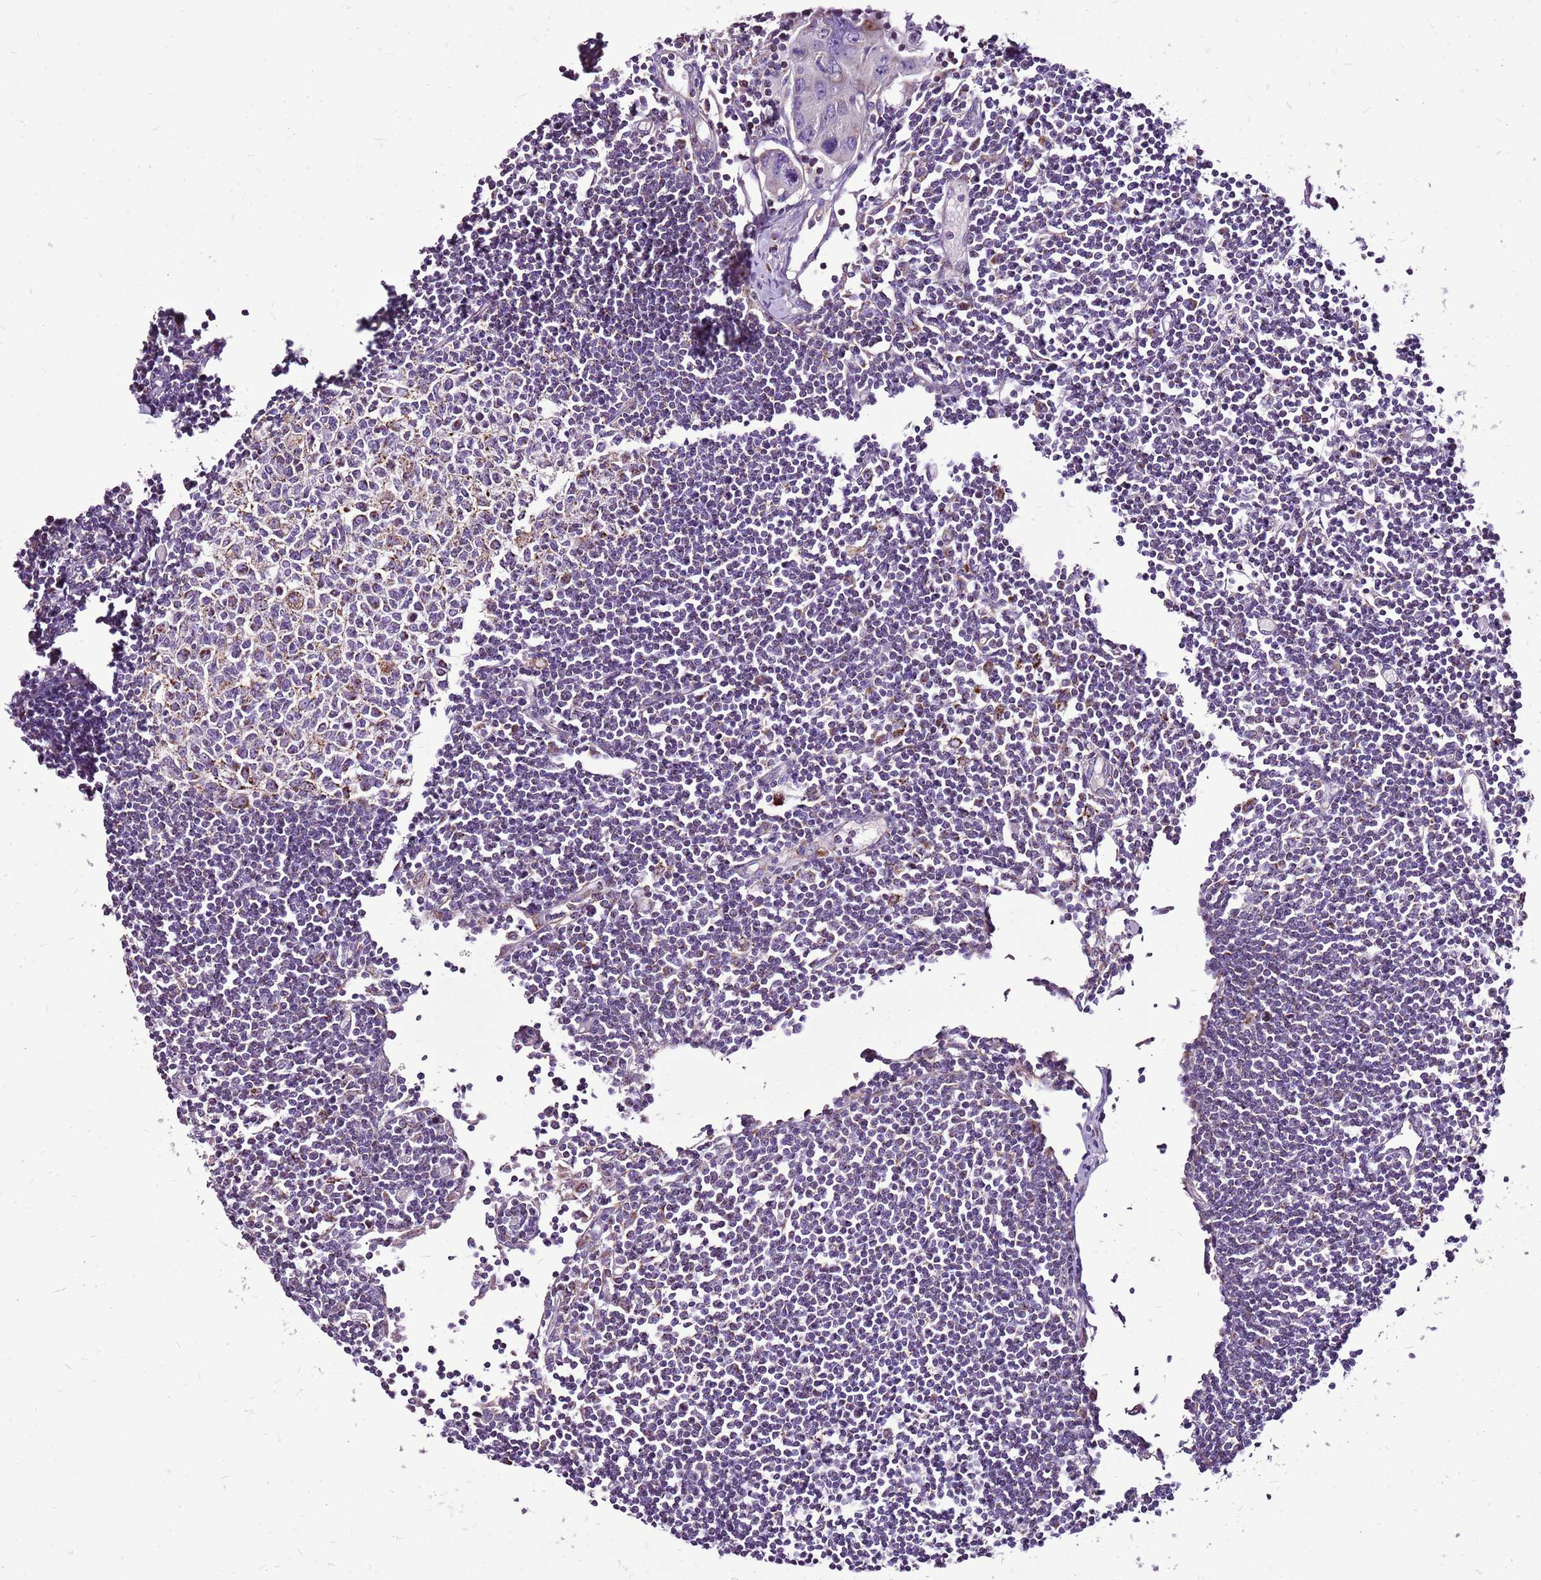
{"staining": {"intensity": "moderate", "quantity": ">75%", "location": "cytoplasmic/membranous"}, "tissue": "lymph node", "cell_type": "Germinal center cells", "image_type": "normal", "snomed": [{"axis": "morphology", "description": "Normal tissue, NOS"}, {"axis": "topography", "description": "Lymph node"}], "caption": "An IHC histopathology image of normal tissue is shown. Protein staining in brown highlights moderate cytoplasmic/membranous positivity in lymph node within germinal center cells. (DAB = brown stain, brightfield microscopy at high magnification).", "gene": "GCDH", "patient": {"sex": "female", "age": 11}}